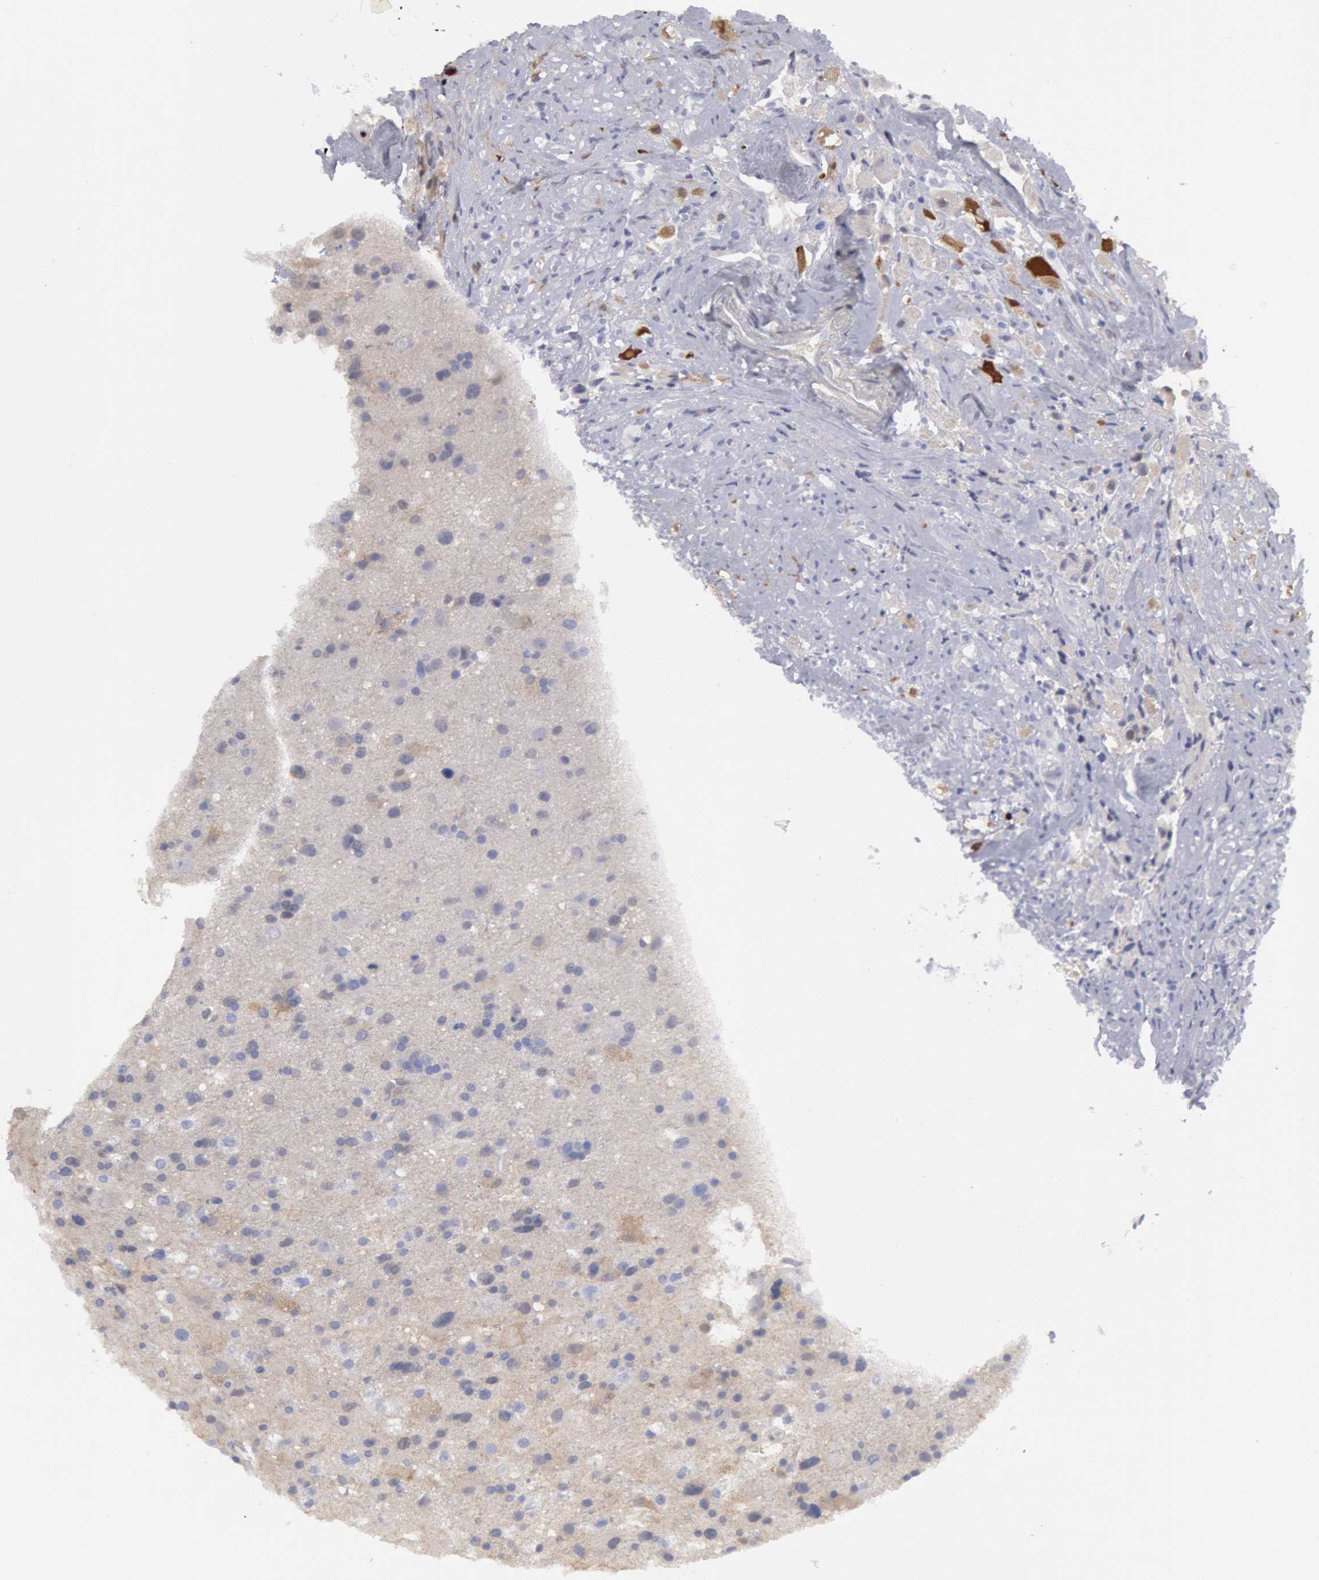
{"staining": {"intensity": "weak", "quantity": "<25%", "location": "cytoplasmic/membranous"}, "tissue": "glioma", "cell_type": "Tumor cells", "image_type": "cancer", "snomed": [{"axis": "morphology", "description": "Glioma, malignant, High grade"}, {"axis": "topography", "description": "Brain"}], "caption": "Tumor cells show no significant staining in high-grade glioma (malignant).", "gene": "FHL1", "patient": {"sex": "male", "age": 48}}